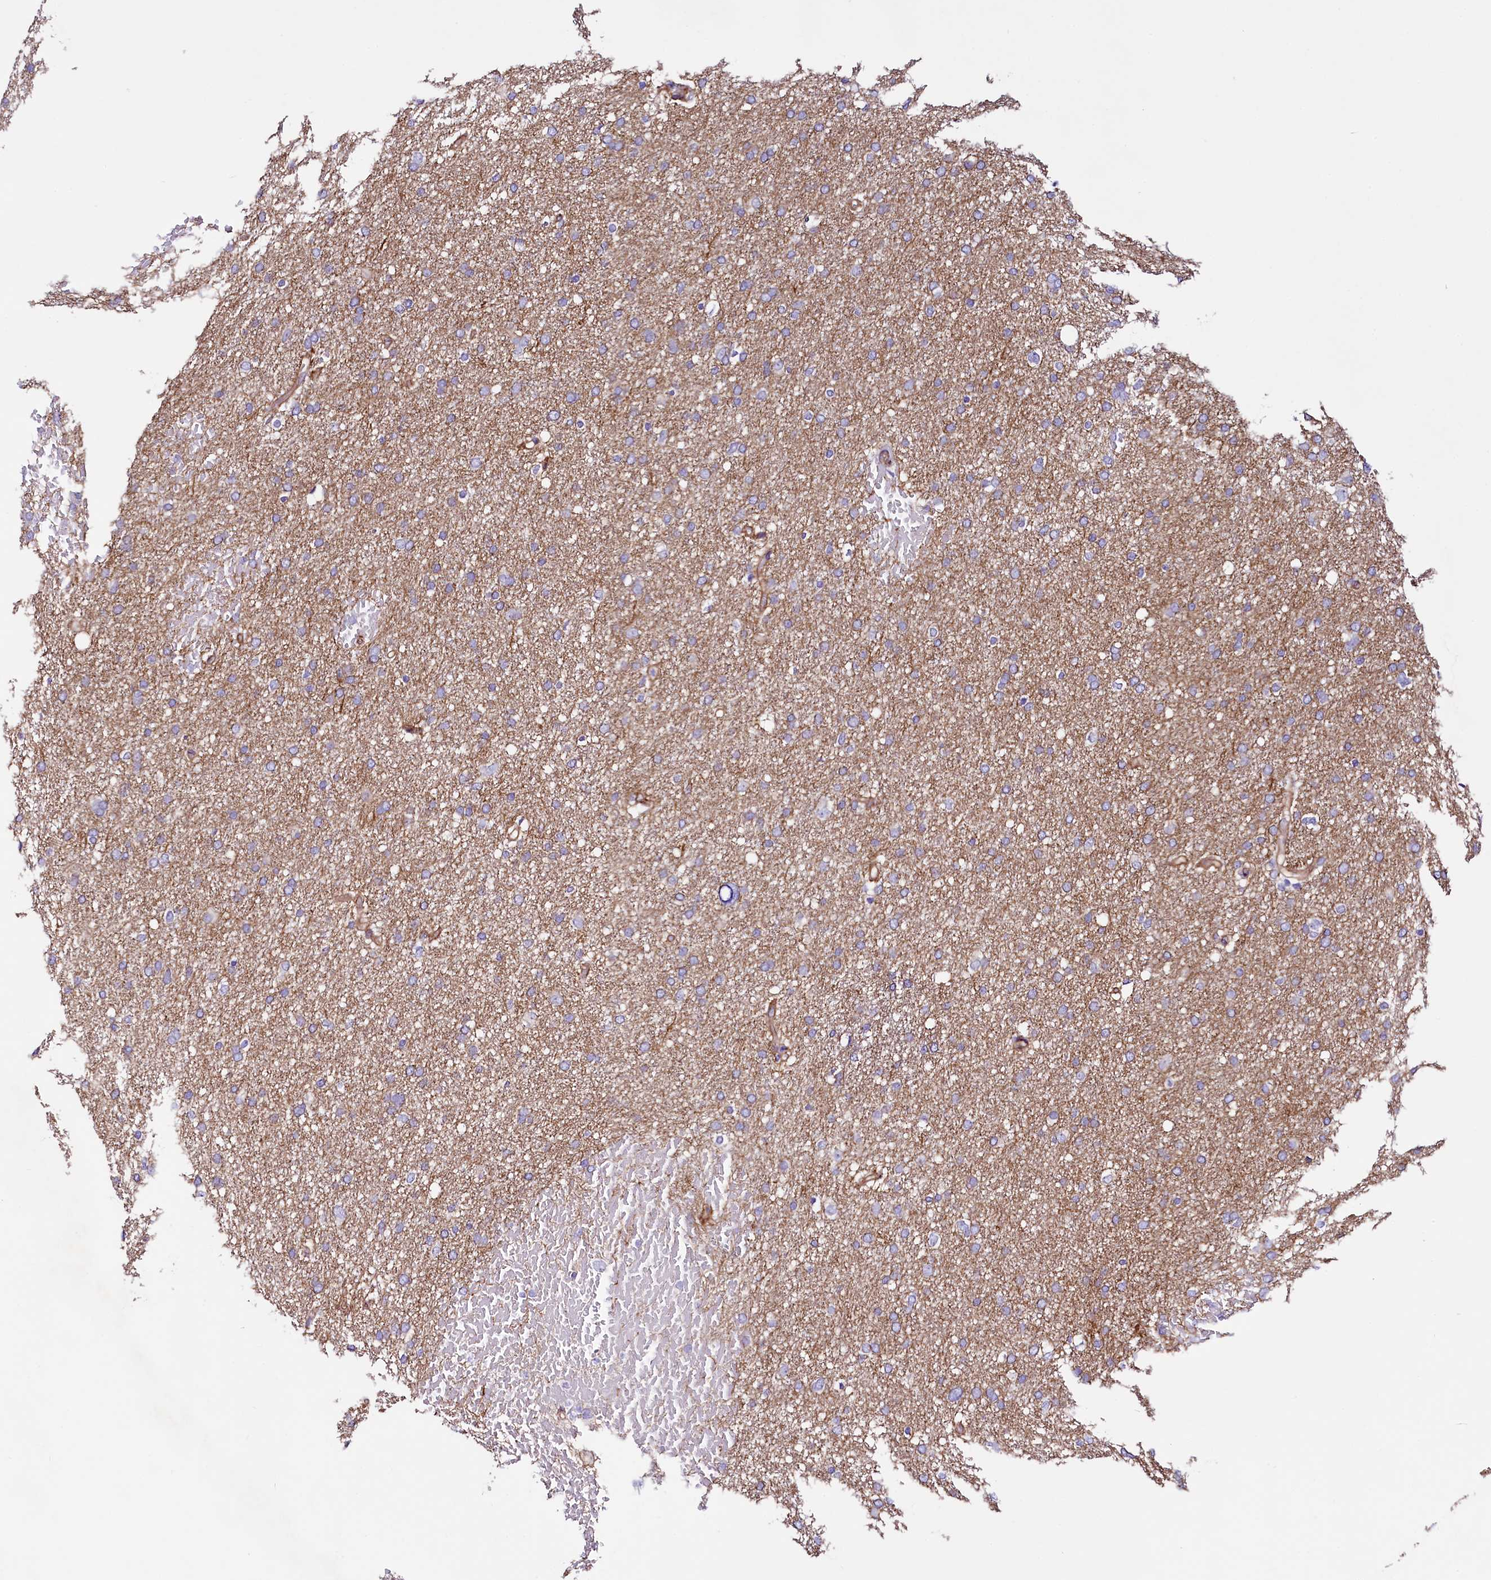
{"staining": {"intensity": "negative", "quantity": "none", "location": "none"}, "tissue": "glioma", "cell_type": "Tumor cells", "image_type": "cancer", "snomed": [{"axis": "morphology", "description": "Glioma, malignant, High grade"}, {"axis": "topography", "description": "Cerebral cortex"}], "caption": "Malignant glioma (high-grade) was stained to show a protein in brown. There is no significant positivity in tumor cells. The staining was performed using DAB to visualize the protein expression in brown, while the nuclei were stained in blue with hematoxylin (Magnification: 20x).", "gene": "SLF1", "patient": {"sex": "female", "age": 36}}